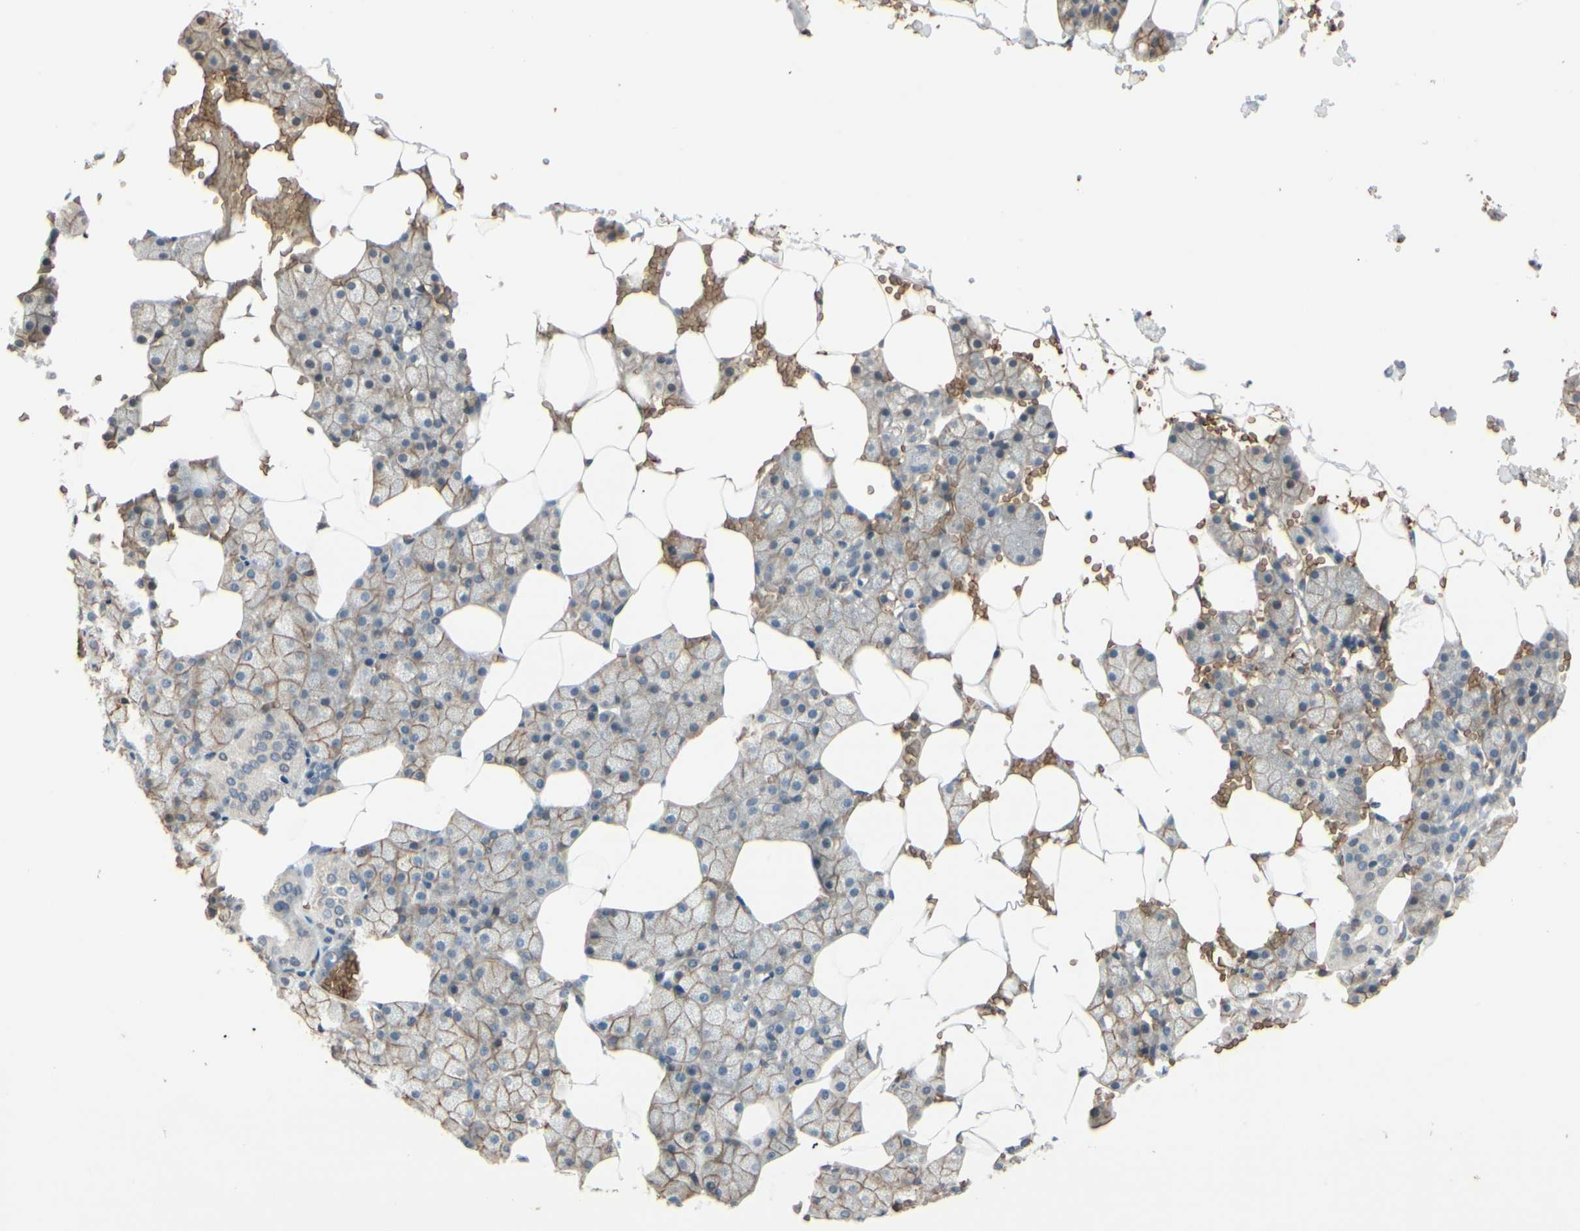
{"staining": {"intensity": "moderate", "quantity": "25%-75%", "location": "cytoplasmic/membranous"}, "tissue": "salivary gland", "cell_type": "Glandular cells", "image_type": "normal", "snomed": [{"axis": "morphology", "description": "Normal tissue, NOS"}, {"axis": "topography", "description": "Salivary gland"}], "caption": "Immunohistochemical staining of unremarkable salivary gland shows moderate cytoplasmic/membranous protein staining in approximately 25%-75% of glandular cells. (Brightfield microscopy of DAB IHC at high magnification).", "gene": "GYPC", "patient": {"sex": "male", "age": 62}}